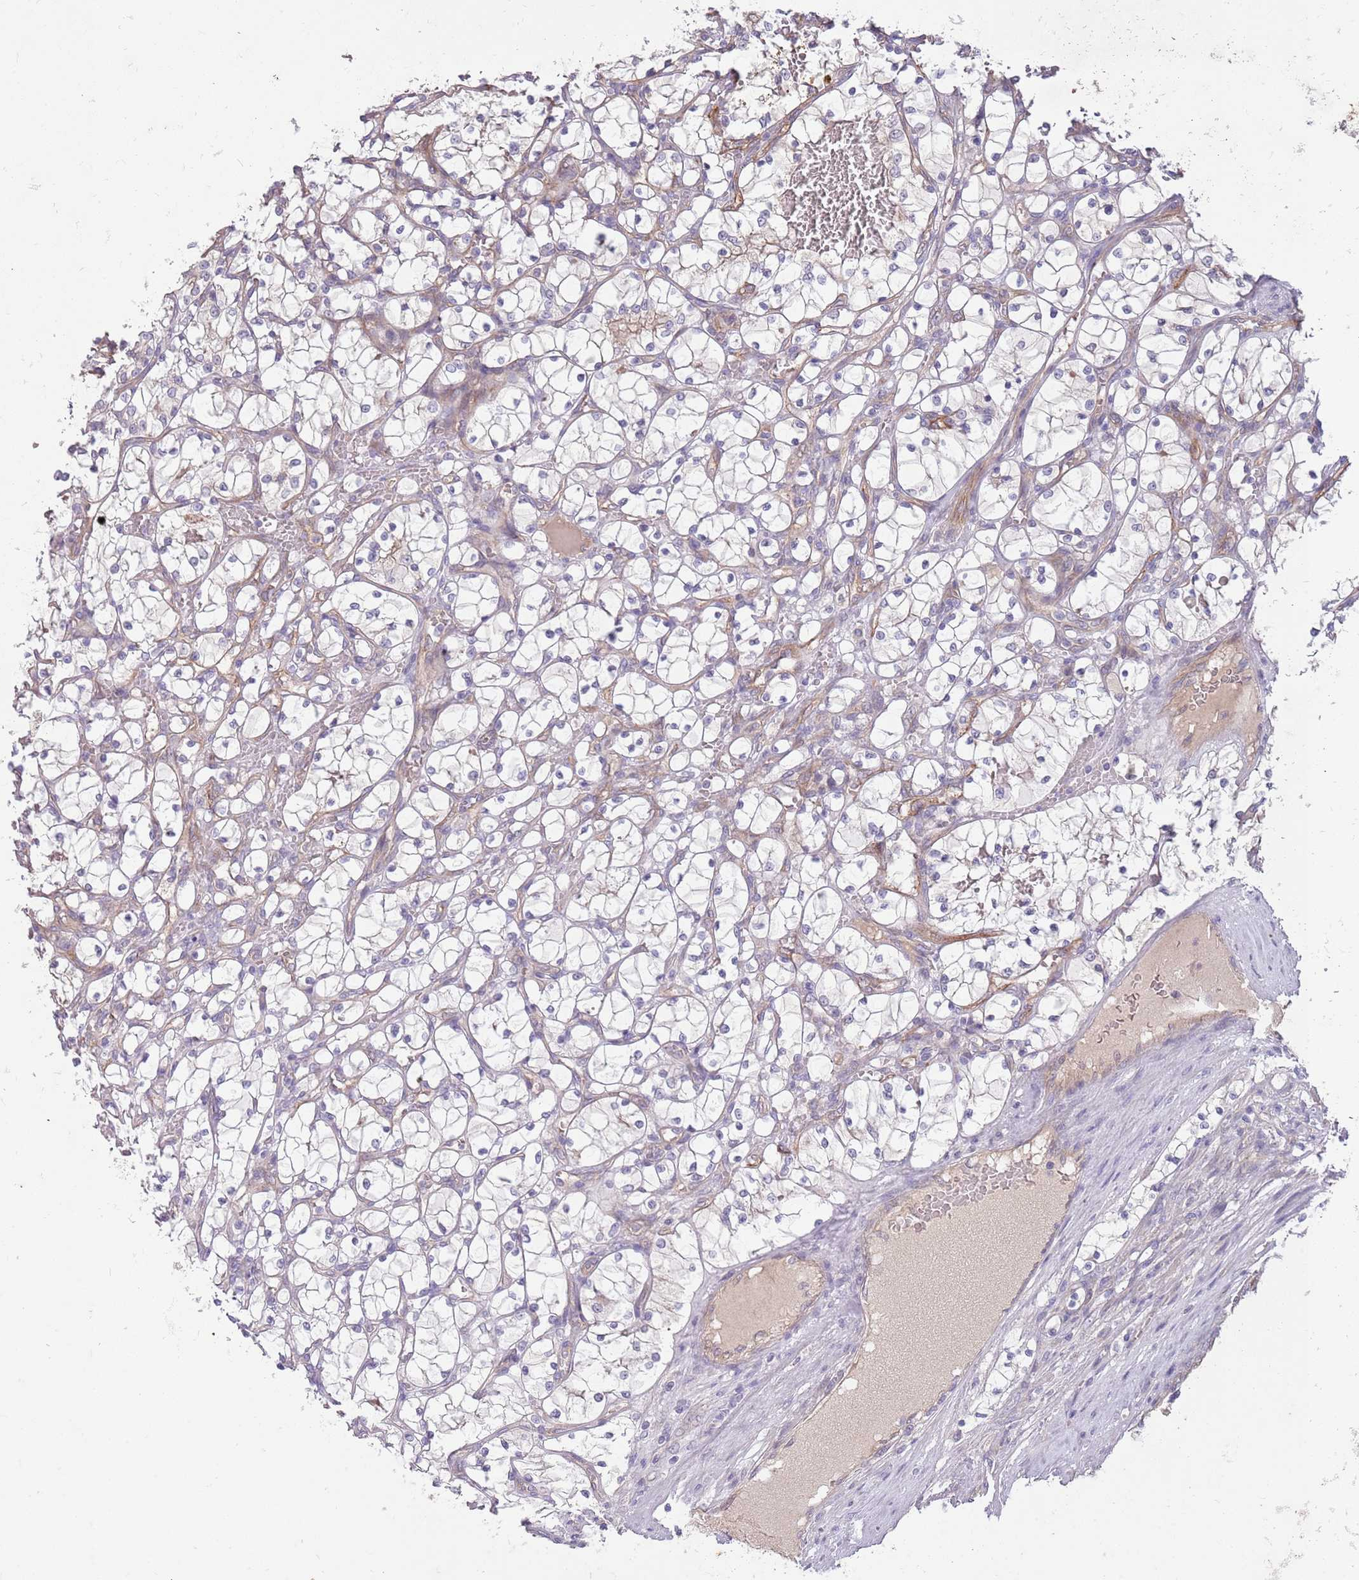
{"staining": {"intensity": "negative", "quantity": "none", "location": "none"}, "tissue": "renal cancer", "cell_type": "Tumor cells", "image_type": "cancer", "snomed": [{"axis": "morphology", "description": "Adenocarcinoma, NOS"}, {"axis": "topography", "description": "Kidney"}], "caption": "Micrograph shows no significant protein positivity in tumor cells of renal adenocarcinoma. (Brightfield microscopy of DAB (3,3'-diaminobenzidine) IHC at high magnification).", "gene": "SAV1", "patient": {"sex": "female", "age": 69}}